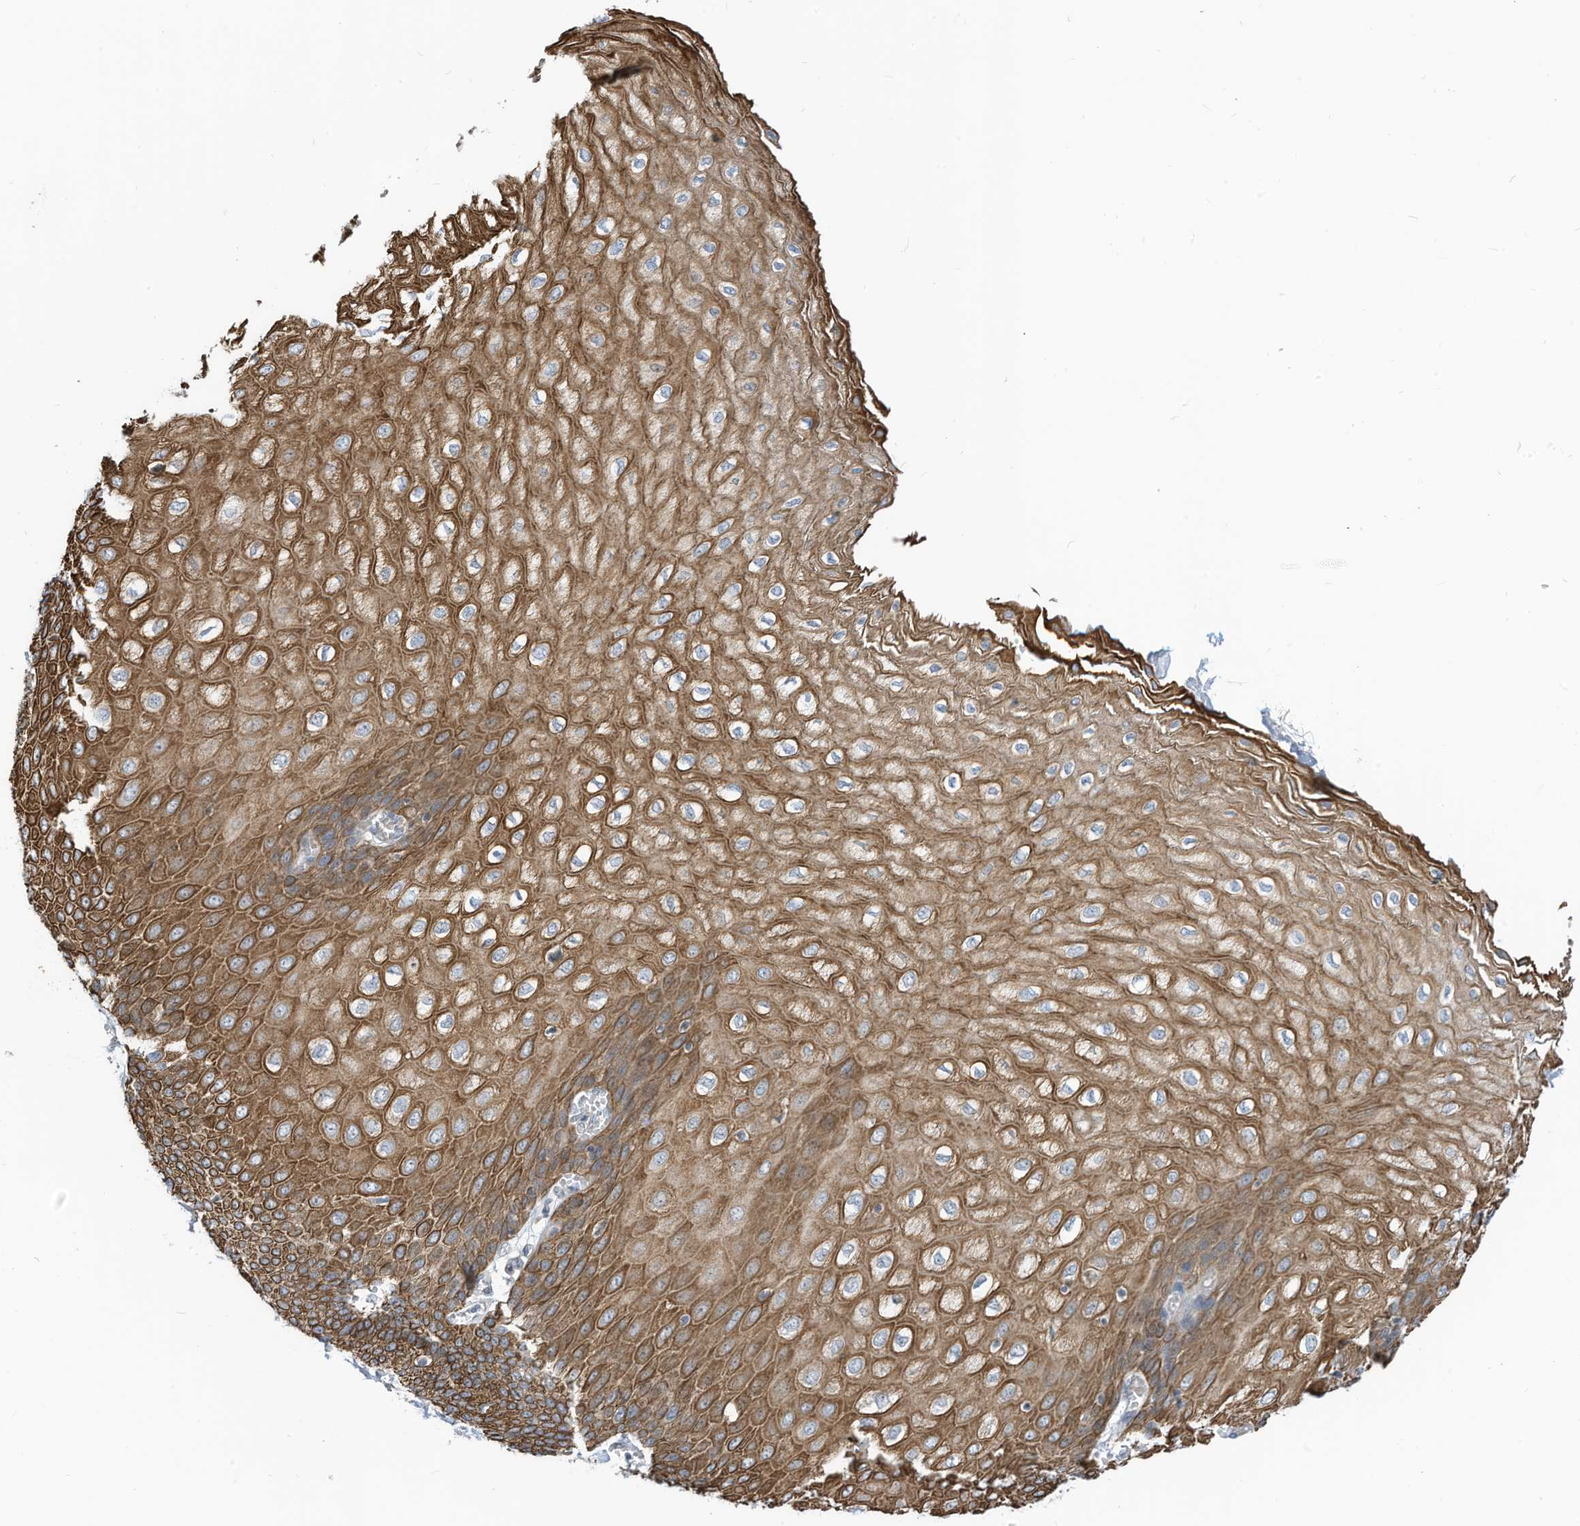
{"staining": {"intensity": "moderate", "quantity": ">75%", "location": "cytoplasmic/membranous"}, "tissue": "esophagus", "cell_type": "Squamous epithelial cells", "image_type": "normal", "snomed": [{"axis": "morphology", "description": "Normal tissue, NOS"}, {"axis": "topography", "description": "Esophagus"}], "caption": "This micrograph shows immunohistochemistry (IHC) staining of normal human esophagus, with medium moderate cytoplasmic/membranous positivity in about >75% of squamous epithelial cells.", "gene": "GPATCH3", "patient": {"sex": "male", "age": 60}}